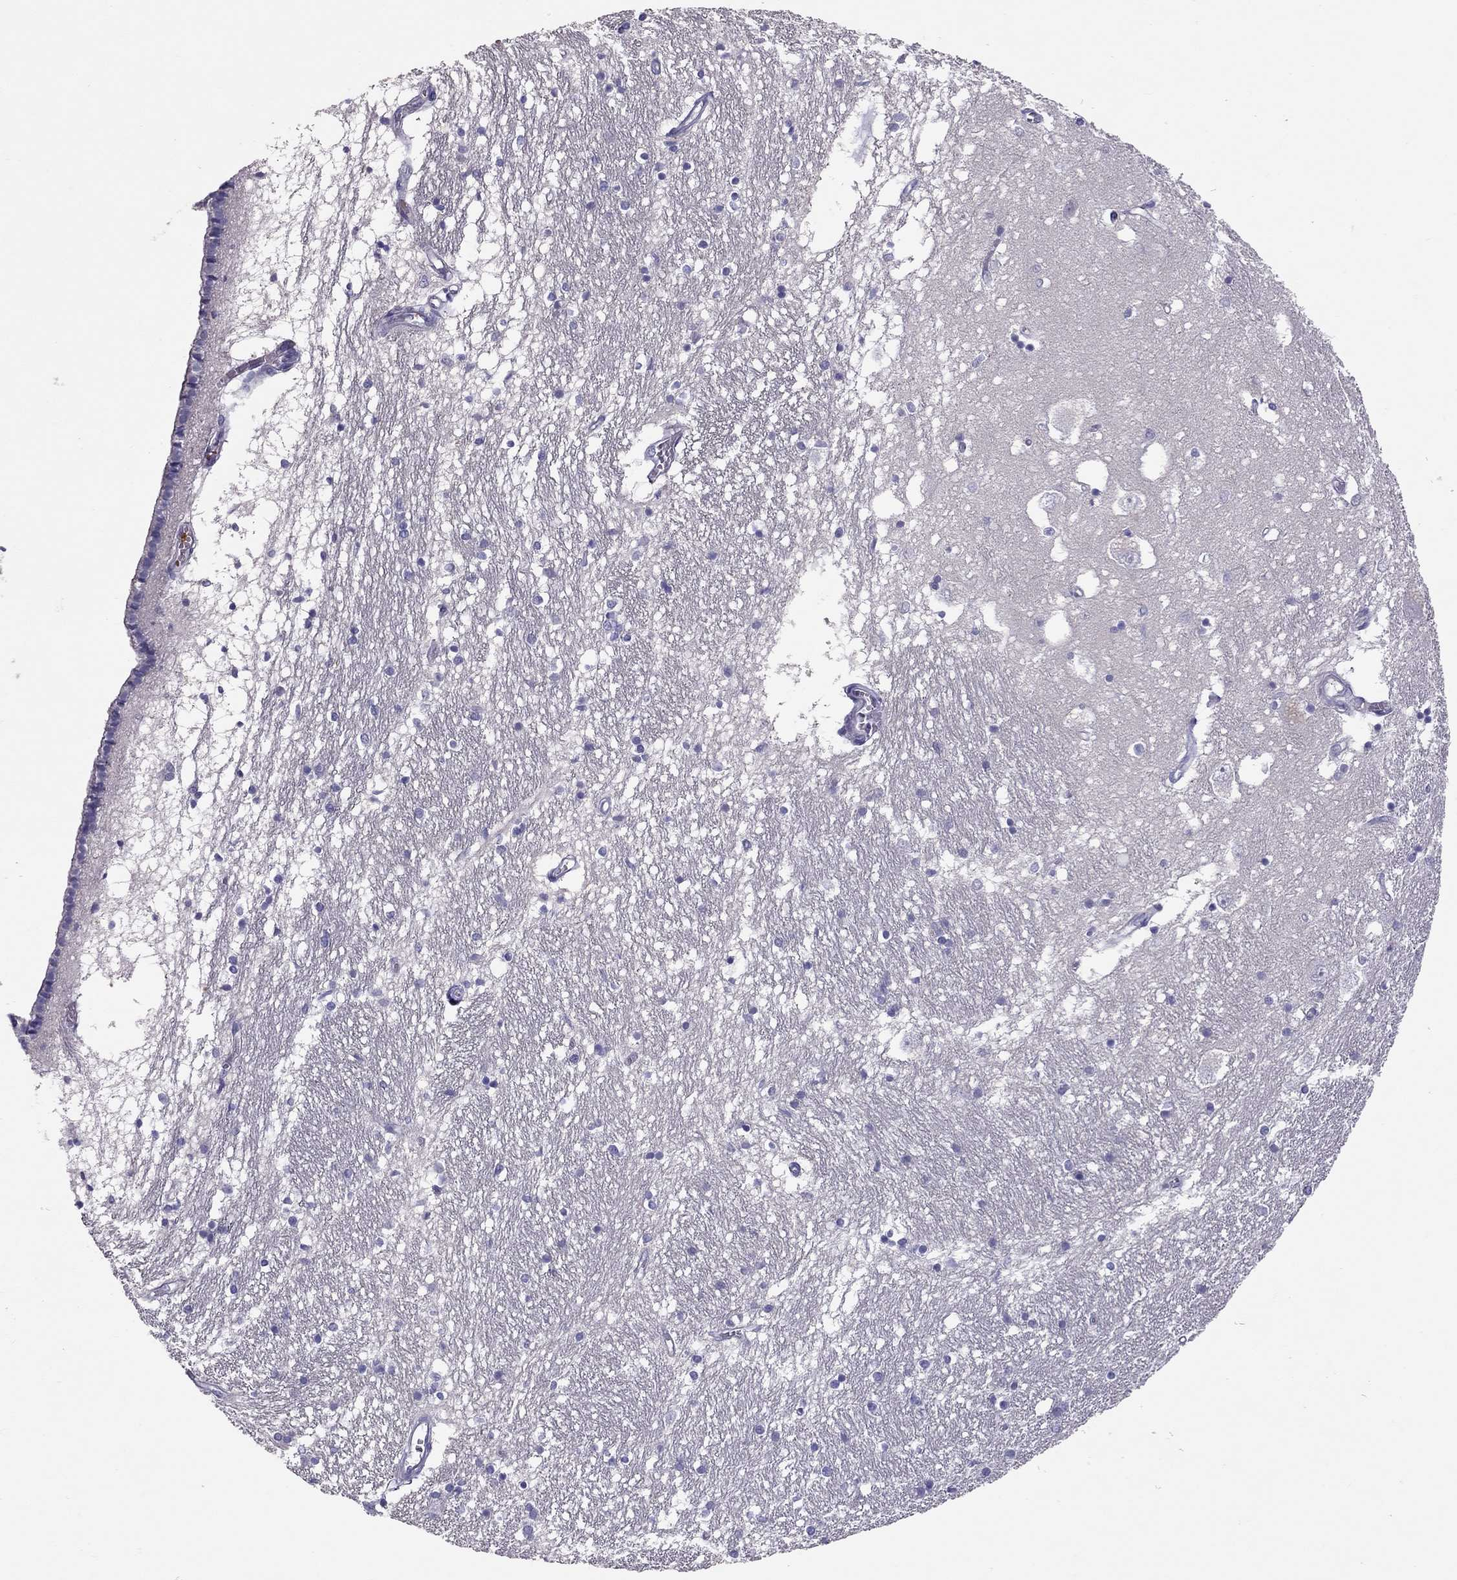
{"staining": {"intensity": "negative", "quantity": "none", "location": "none"}, "tissue": "caudate", "cell_type": "Glial cells", "image_type": "normal", "snomed": [{"axis": "morphology", "description": "Normal tissue, NOS"}, {"axis": "topography", "description": "Lateral ventricle wall"}], "caption": "Human caudate stained for a protein using immunohistochemistry exhibits no positivity in glial cells.", "gene": "FRMD1", "patient": {"sex": "female", "age": 71}}